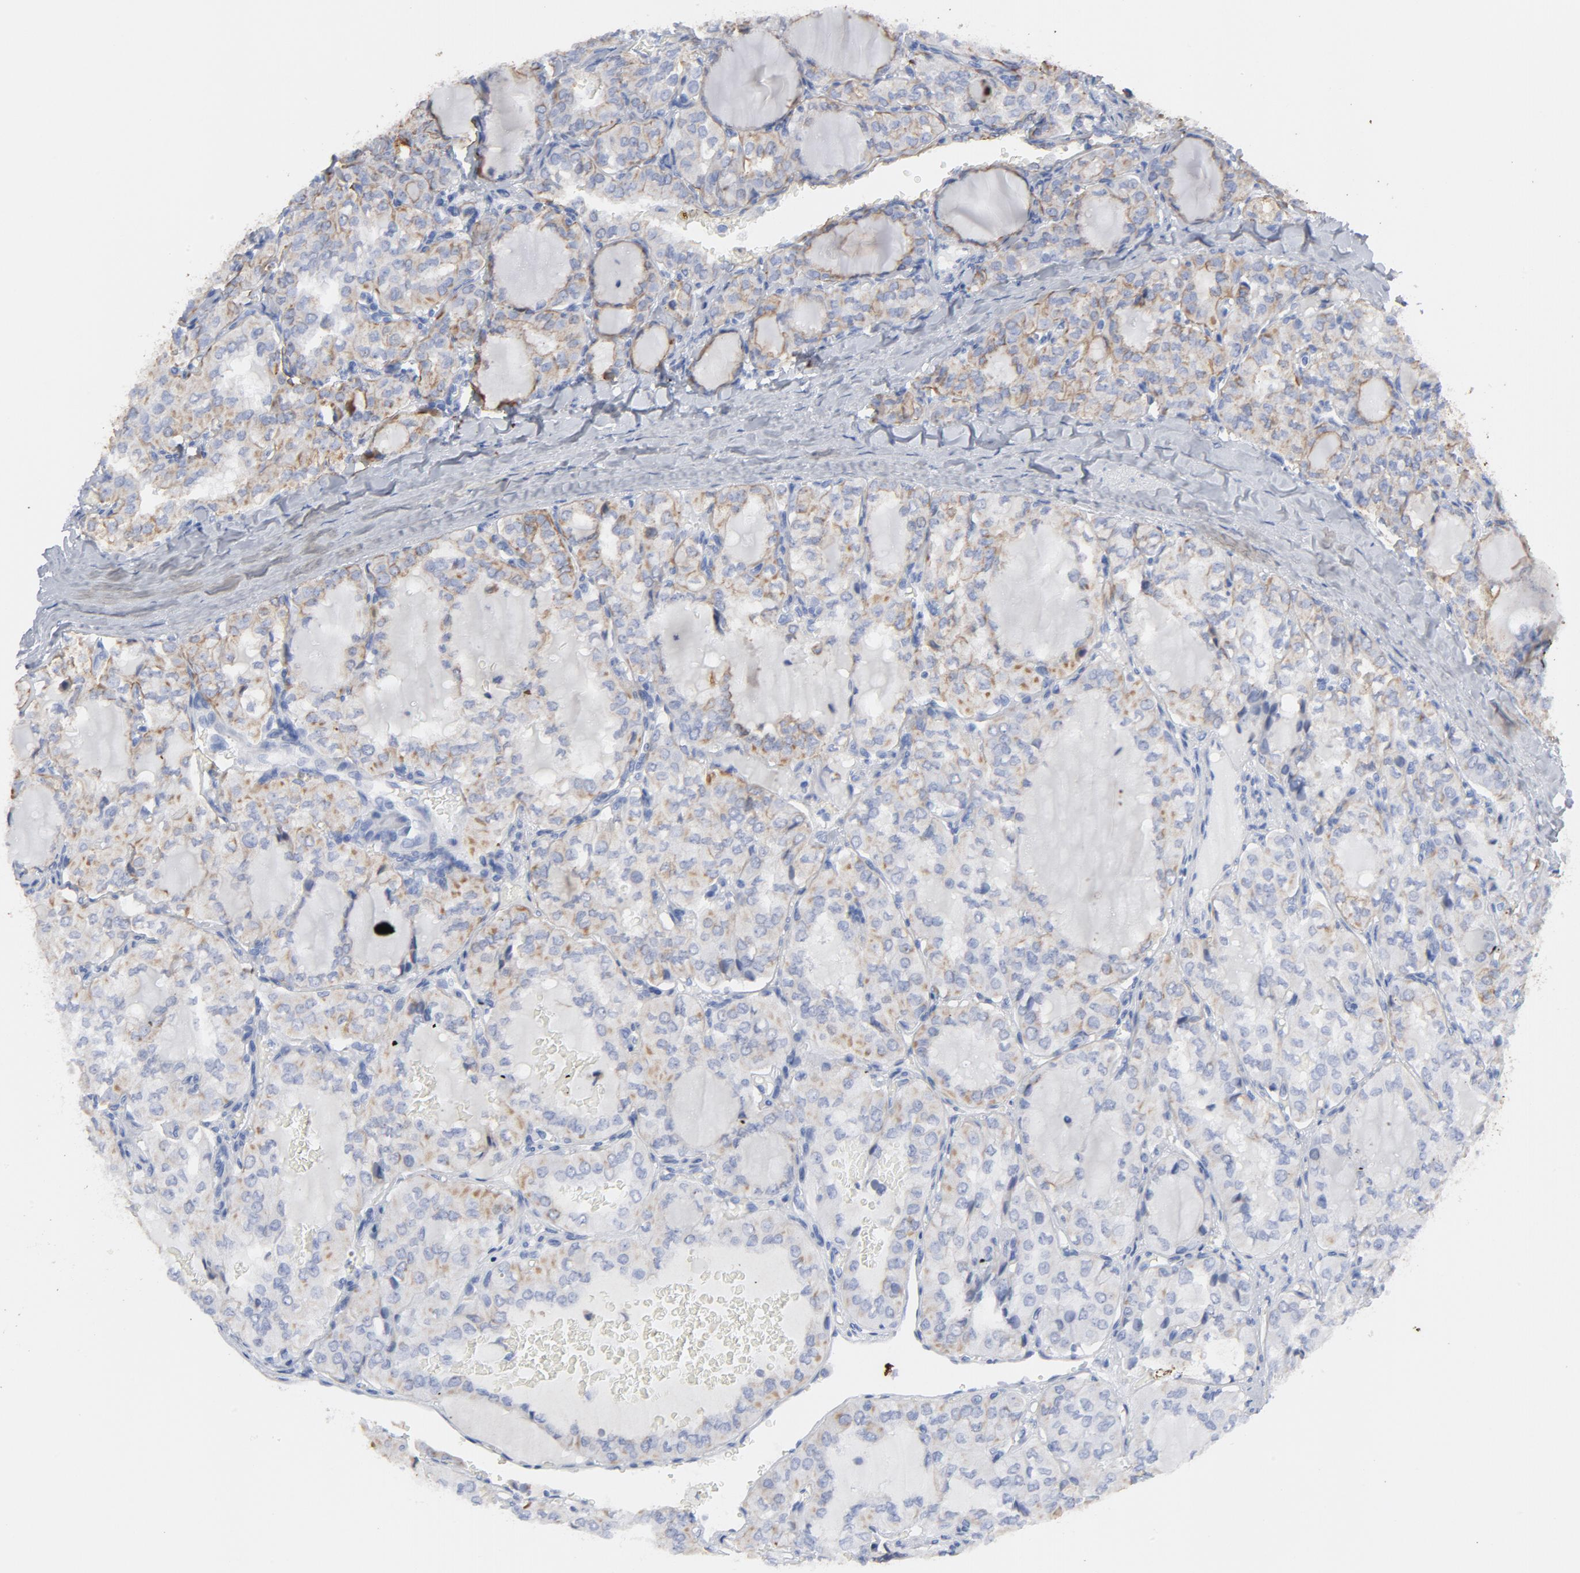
{"staining": {"intensity": "weak", "quantity": "25%-75%", "location": "cytoplasmic/membranous"}, "tissue": "thyroid cancer", "cell_type": "Tumor cells", "image_type": "cancer", "snomed": [{"axis": "morphology", "description": "Papillary adenocarcinoma, NOS"}, {"axis": "topography", "description": "Thyroid gland"}], "caption": "Thyroid cancer (papillary adenocarcinoma) tissue displays weak cytoplasmic/membranous staining in approximately 25%-75% of tumor cells", "gene": "TSPAN6", "patient": {"sex": "male", "age": 20}}